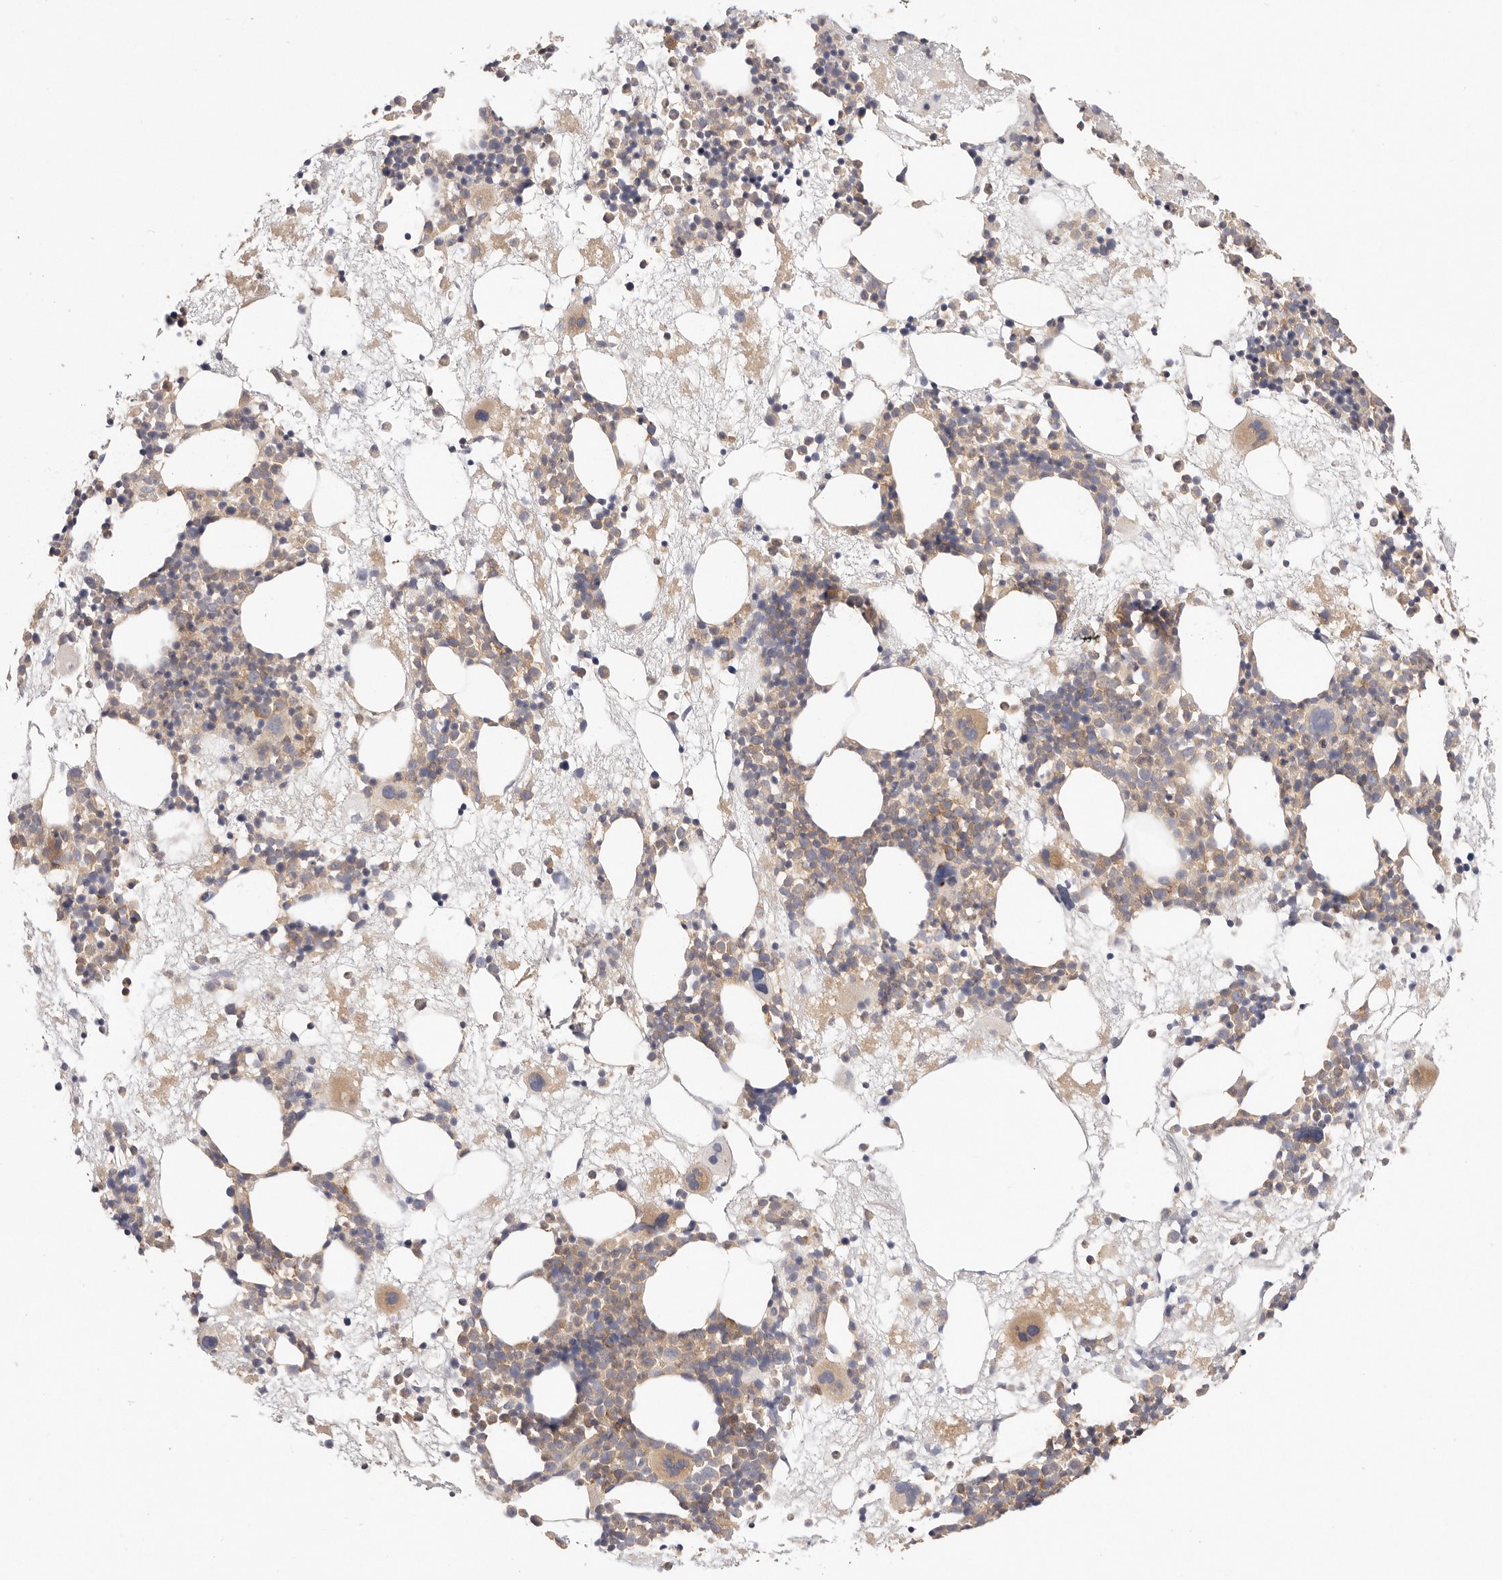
{"staining": {"intensity": "moderate", "quantity": ">75%", "location": "cytoplasmic/membranous"}, "tissue": "bone marrow", "cell_type": "Hematopoietic cells", "image_type": "normal", "snomed": [{"axis": "morphology", "description": "Normal tissue, NOS"}, {"axis": "topography", "description": "Bone marrow"}], "caption": "High-power microscopy captured an immunohistochemistry (IHC) image of normal bone marrow, revealing moderate cytoplasmic/membranous staining in approximately >75% of hematopoietic cells.", "gene": "KCMF1", "patient": {"sex": "male", "age": 50}}